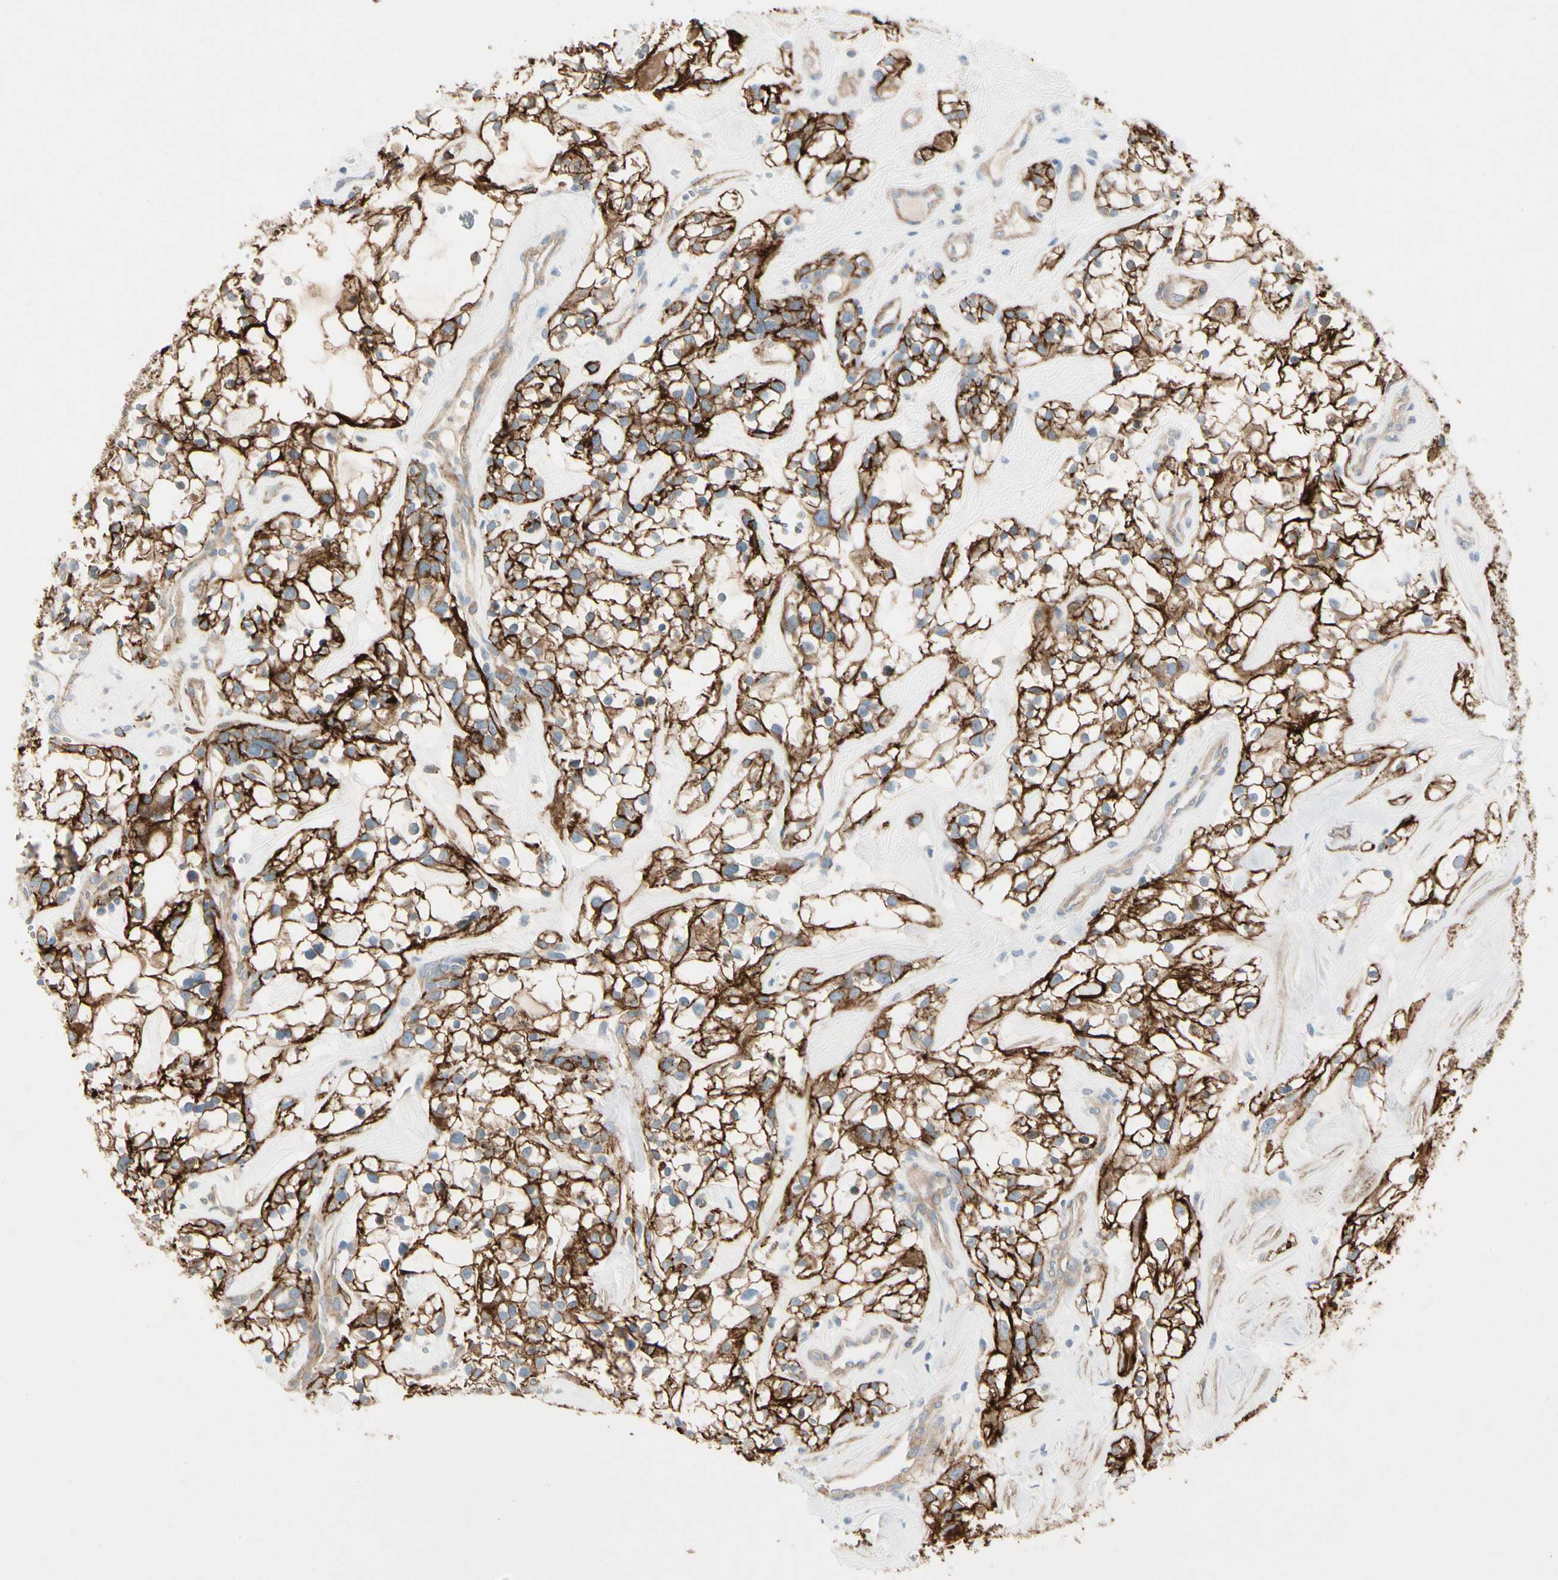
{"staining": {"intensity": "strong", "quantity": ">75%", "location": "cytoplasmic/membranous"}, "tissue": "renal cancer", "cell_type": "Tumor cells", "image_type": "cancer", "snomed": [{"axis": "morphology", "description": "Adenocarcinoma, NOS"}, {"axis": "topography", "description": "Kidney"}], "caption": "Adenocarcinoma (renal) stained with a brown dye displays strong cytoplasmic/membranous positive expression in approximately >75% of tumor cells.", "gene": "ITGA3", "patient": {"sex": "female", "age": 60}}